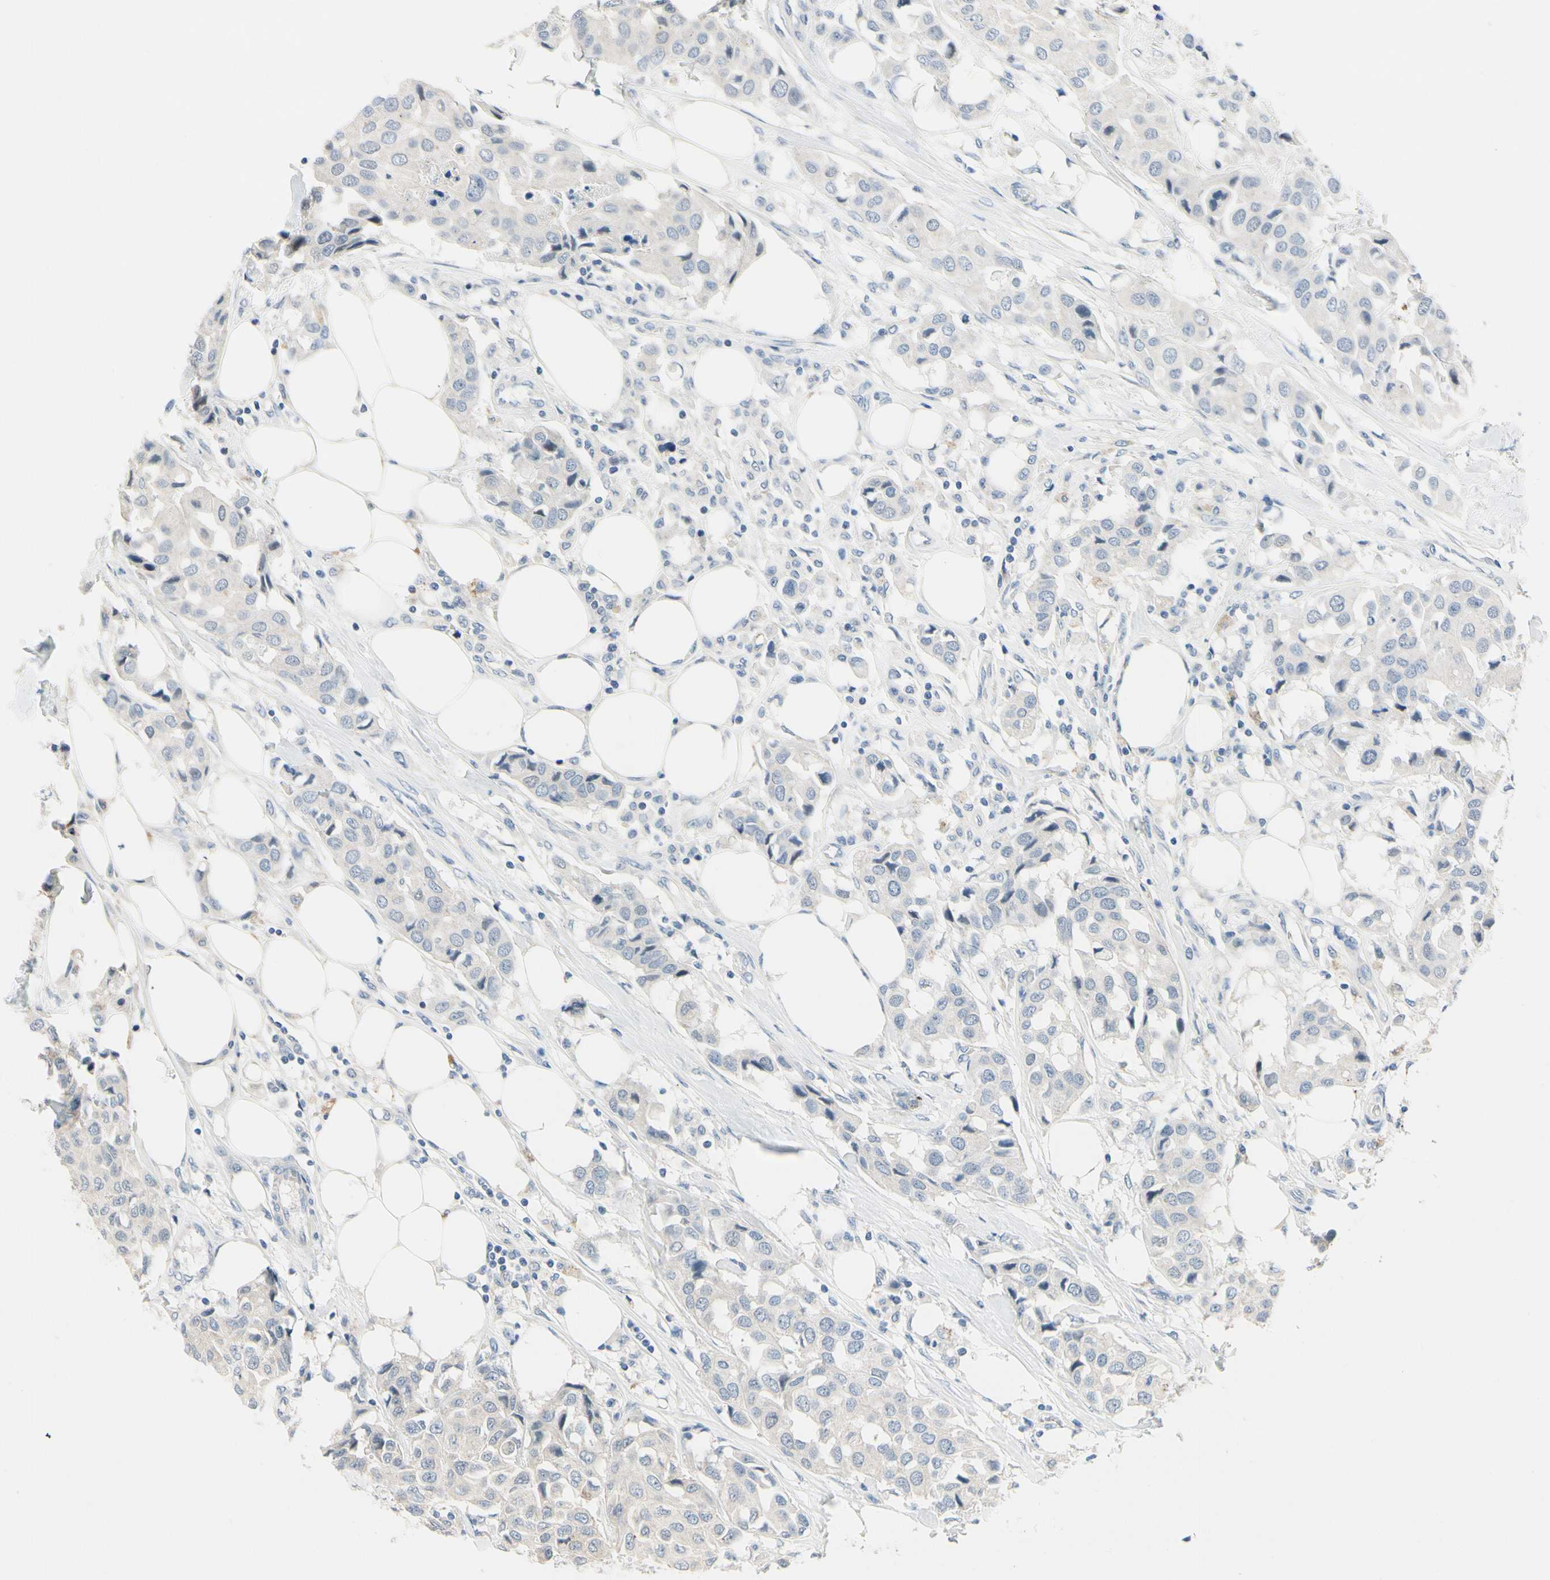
{"staining": {"intensity": "negative", "quantity": "none", "location": "none"}, "tissue": "breast cancer", "cell_type": "Tumor cells", "image_type": "cancer", "snomed": [{"axis": "morphology", "description": "Duct carcinoma"}, {"axis": "topography", "description": "Breast"}], "caption": "Immunohistochemistry of human breast infiltrating ductal carcinoma displays no positivity in tumor cells.", "gene": "SLC27A6", "patient": {"sex": "female", "age": 80}}